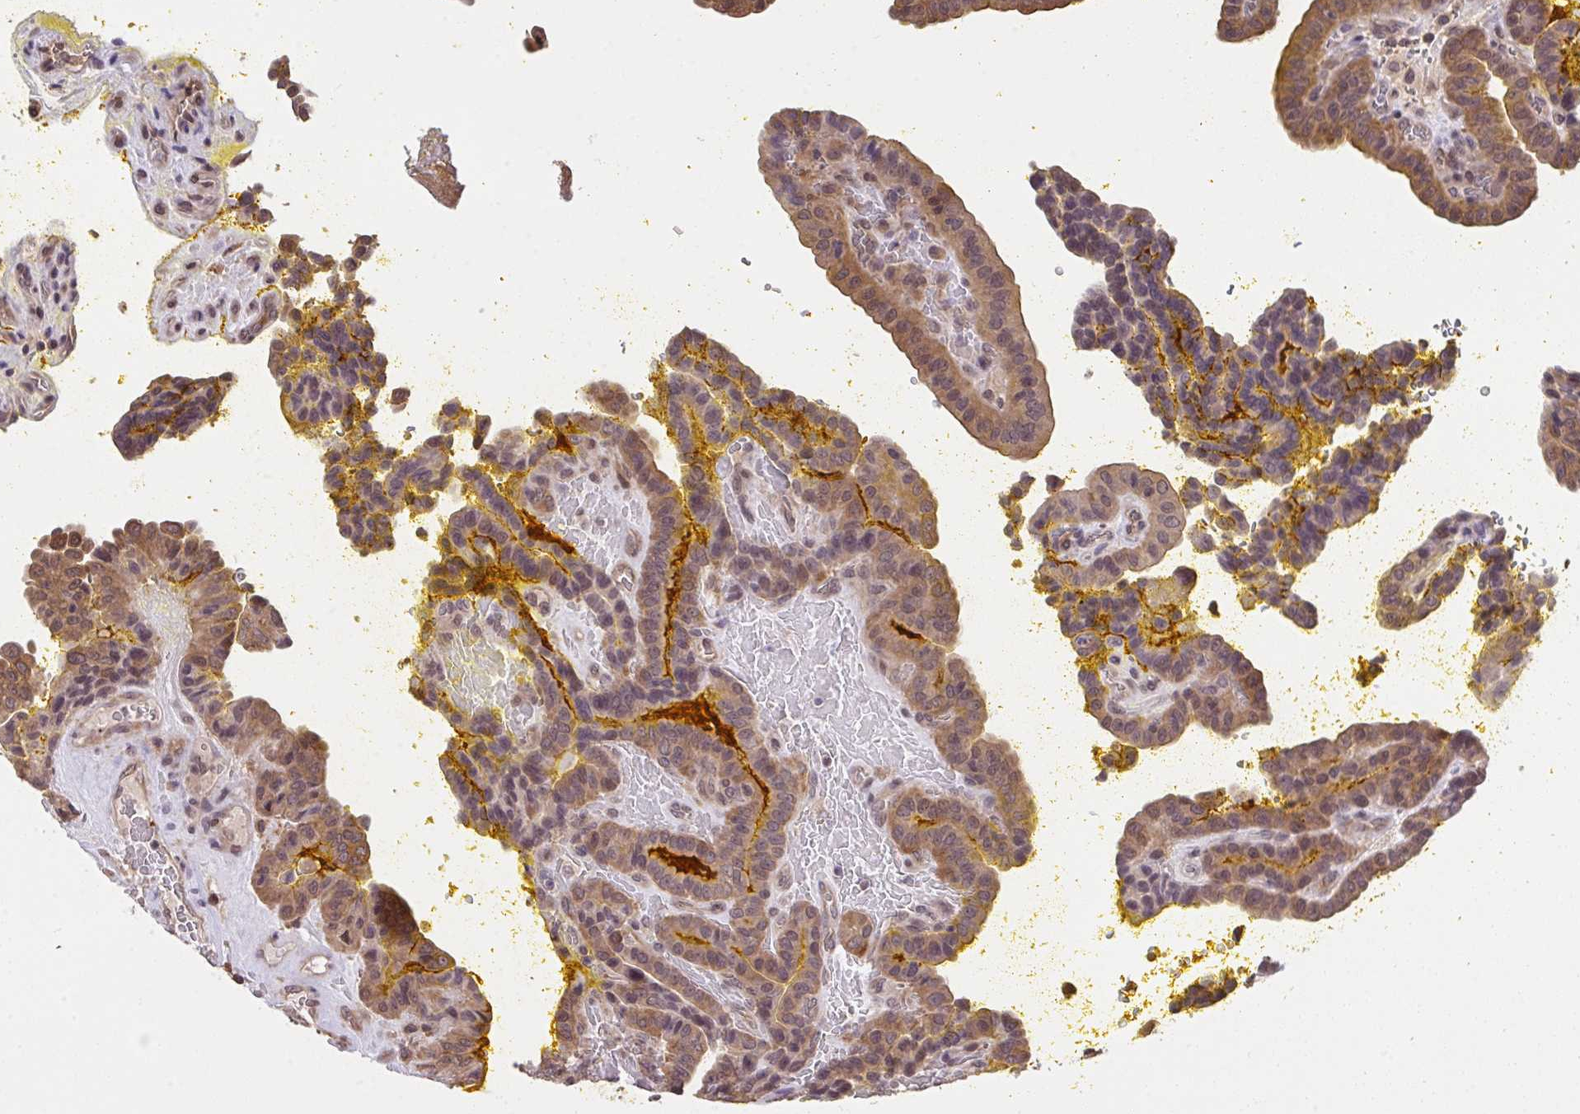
{"staining": {"intensity": "moderate", "quantity": ">75%", "location": "cytoplasmic/membranous"}, "tissue": "thyroid cancer", "cell_type": "Tumor cells", "image_type": "cancer", "snomed": [{"axis": "morphology", "description": "Papillary adenocarcinoma, NOS"}, {"axis": "topography", "description": "Thyroid gland"}], "caption": "Immunohistochemistry photomicrograph of neoplastic tissue: thyroid cancer (papillary adenocarcinoma) stained using immunohistochemistry displays medium levels of moderate protein expression localized specifically in the cytoplasmic/membranous of tumor cells, appearing as a cytoplasmic/membranous brown color.", "gene": "C12orf57", "patient": {"sex": "male", "age": 87}}